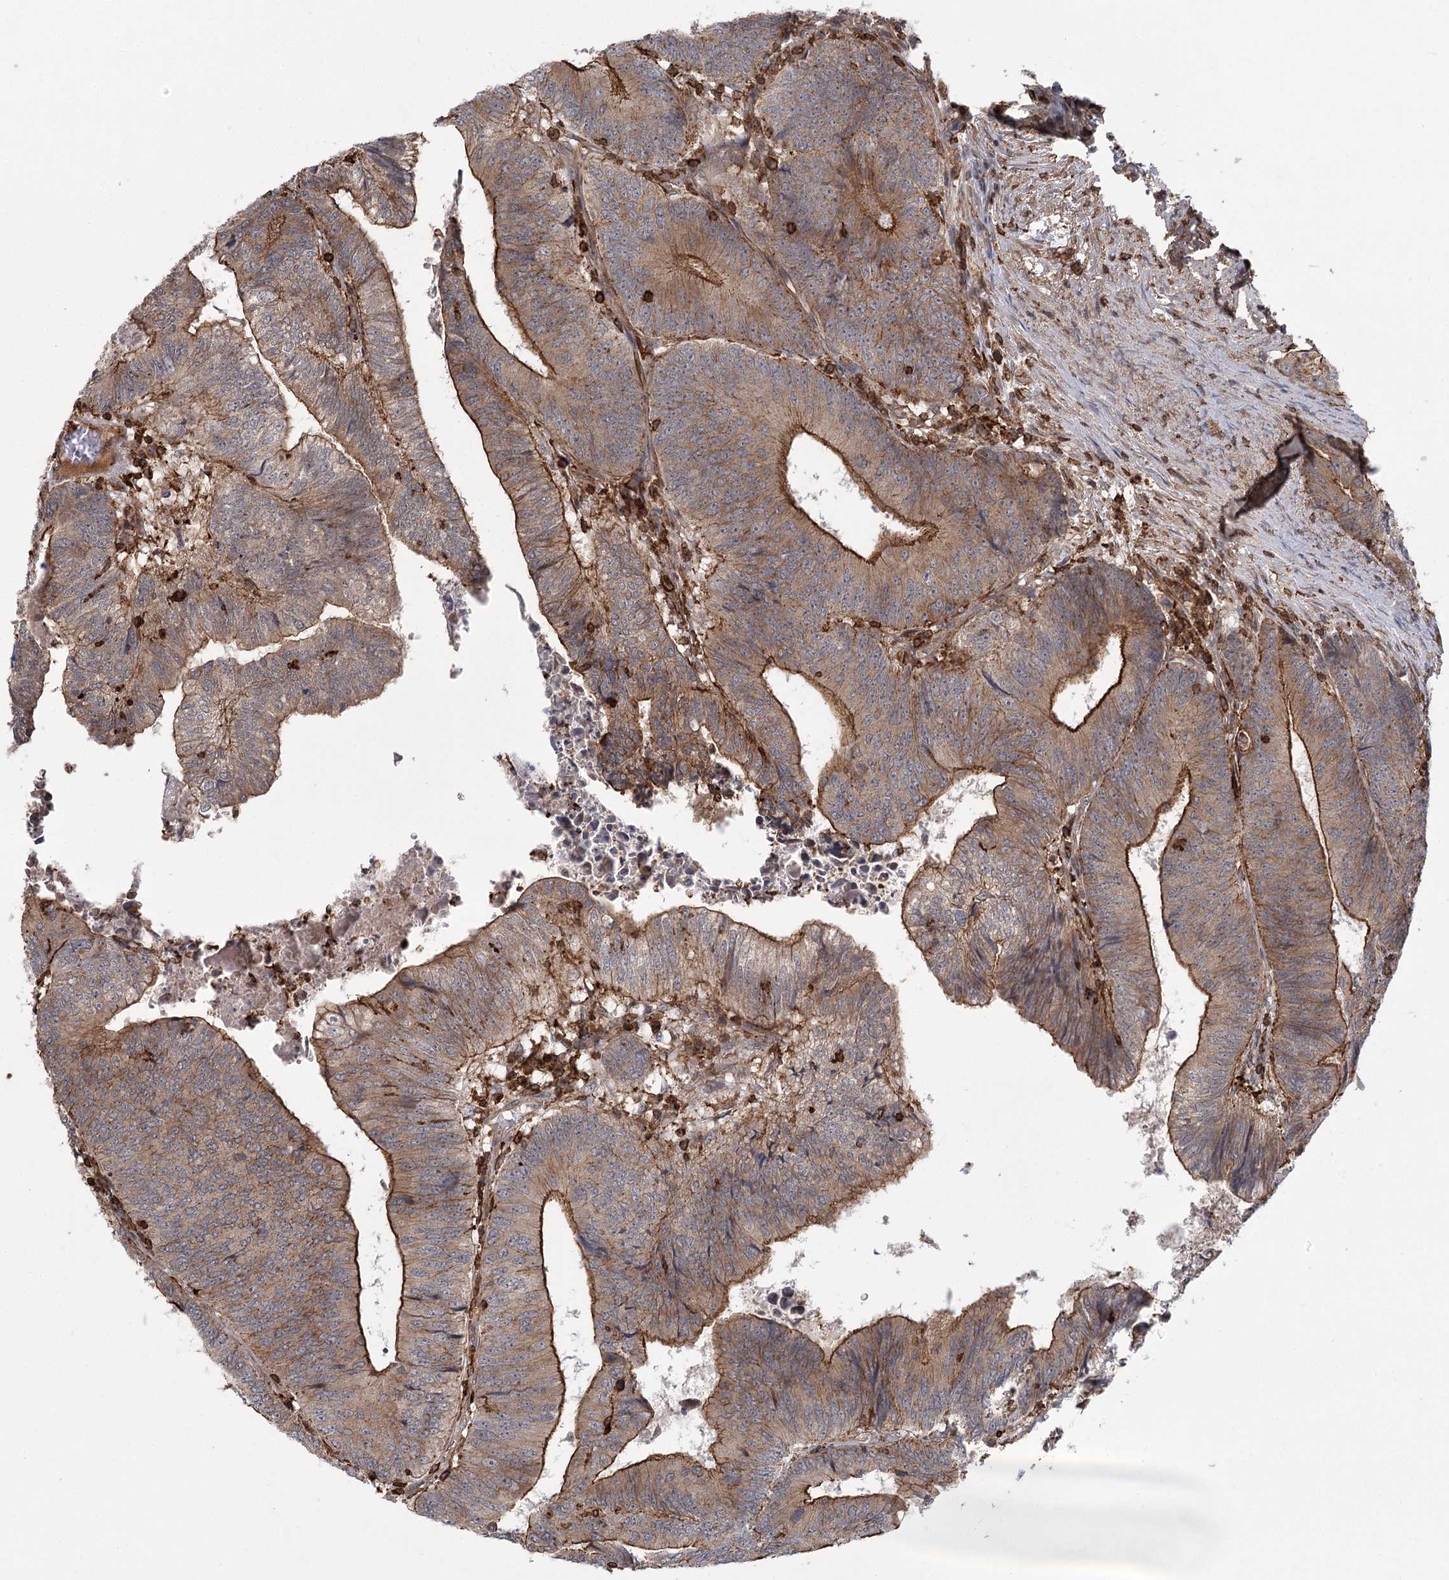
{"staining": {"intensity": "strong", "quantity": ">75%", "location": "cytoplasmic/membranous"}, "tissue": "colorectal cancer", "cell_type": "Tumor cells", "image_type": "cancer", "snomed": [{"axis": "morphology", "description": "Adenocarcinoma, NOS"}, {"axis": "topography", "description": "Colon"}], "caption": "Human colorectal adenocarcinoma stained for a protein (brown) demonstrates strong cytoplasmic/membranous positive positivity in about >75% of tumor cells.", "gene": "MEPE", "patient": {"sex": "female", "age": 67}}